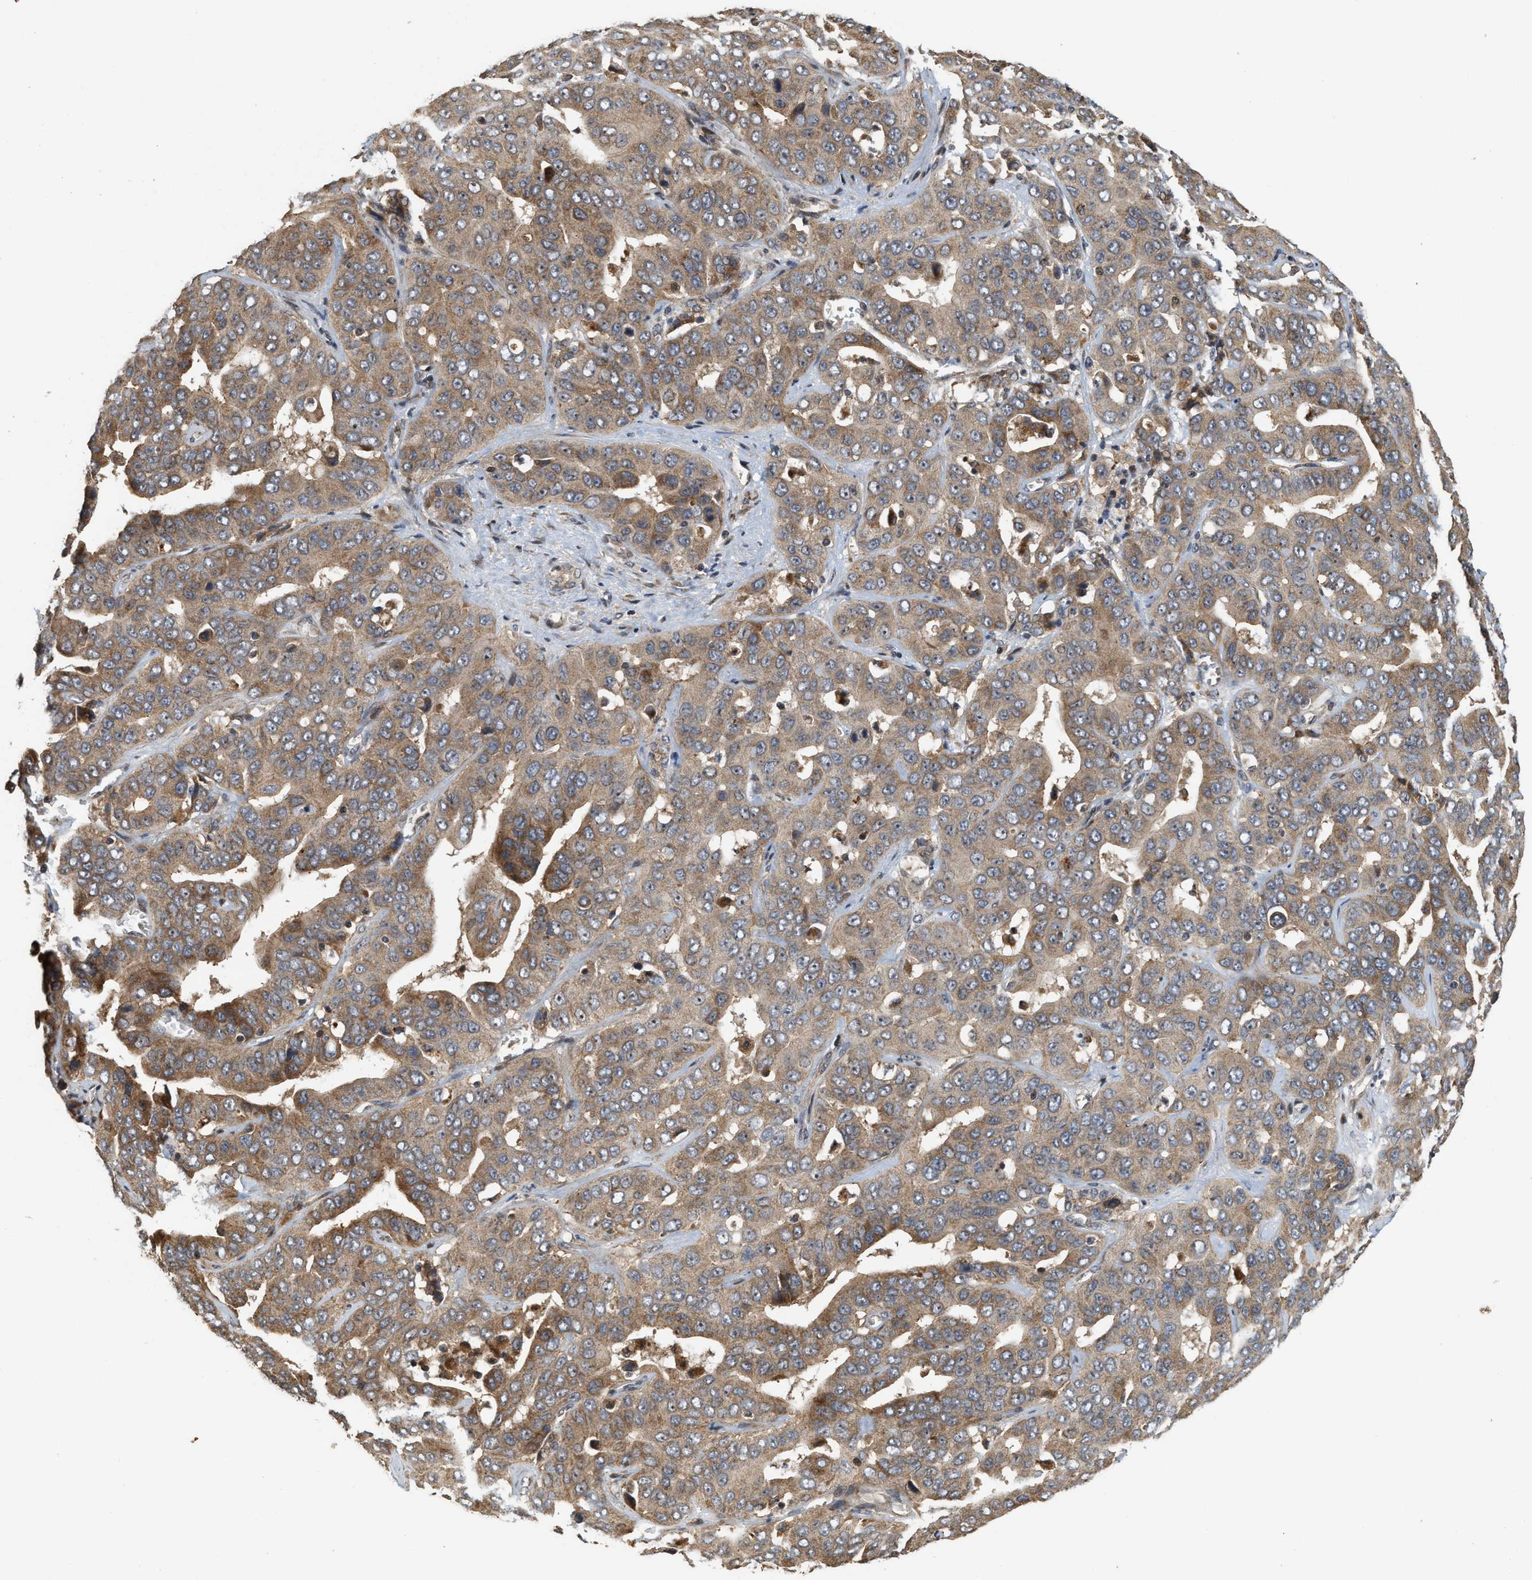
{"staining": {"intensity": "moderate", "quantity": ">75%", "location": "cytoplasmic/membranous"}, "tissue": "liver cancer", "cell_type": "Tumor cells", "image_type": "cancer", "snomed": [{"axis": "morphology", "description": "Cholangiocarcinoma"}, {"axis": "topography", "description": "Liver"}], "caption": "There is medium levels of moderate cytoplasmic/membranous positivity in tumor cells of cholangiocarcinoma (liver), as demonstrated by immunohistochemical staining (brown color).", "gene": "ELP2", "patient": {"sex": "female", "age": 52}}